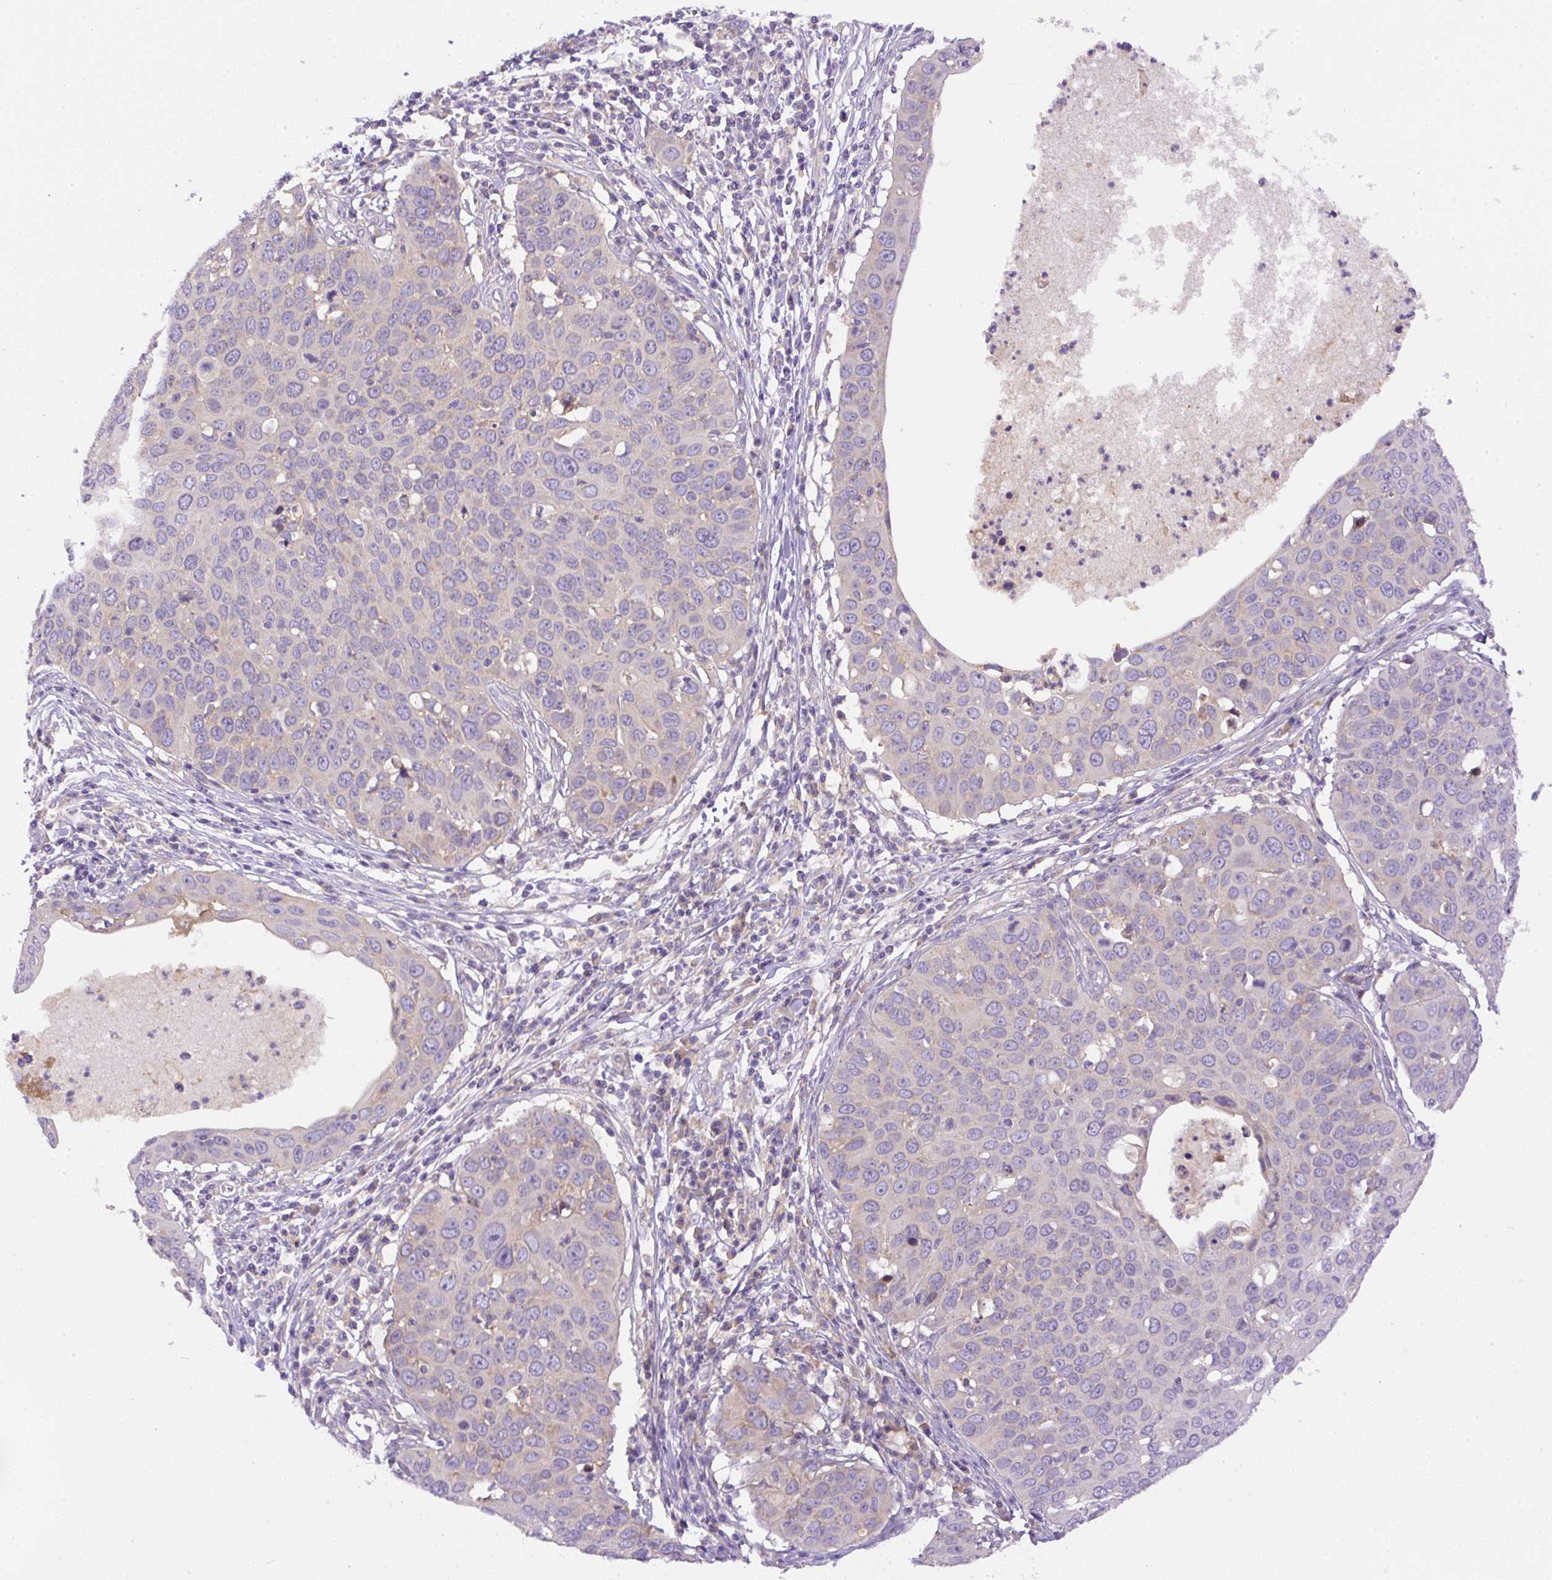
{"staining": {"intensity": "weak", "quantity": "<25%", "location": "cytoplasmic/membranous"}, "tissue": "cervical cancer", "cell_type": "Tumor cells", "image_type": "cancer", "snomed": [{"axis": "morphology", "description": "Squamous cell carcinoma, NOS"}, {"axis": "topography", "description": "Cervix"}], "caption": "The histopathology image exhibits no significant positivity in tumor cells of cervical cancer.", "gene": "DAPK1", "patient": {"sex": "female", "age": 36}}